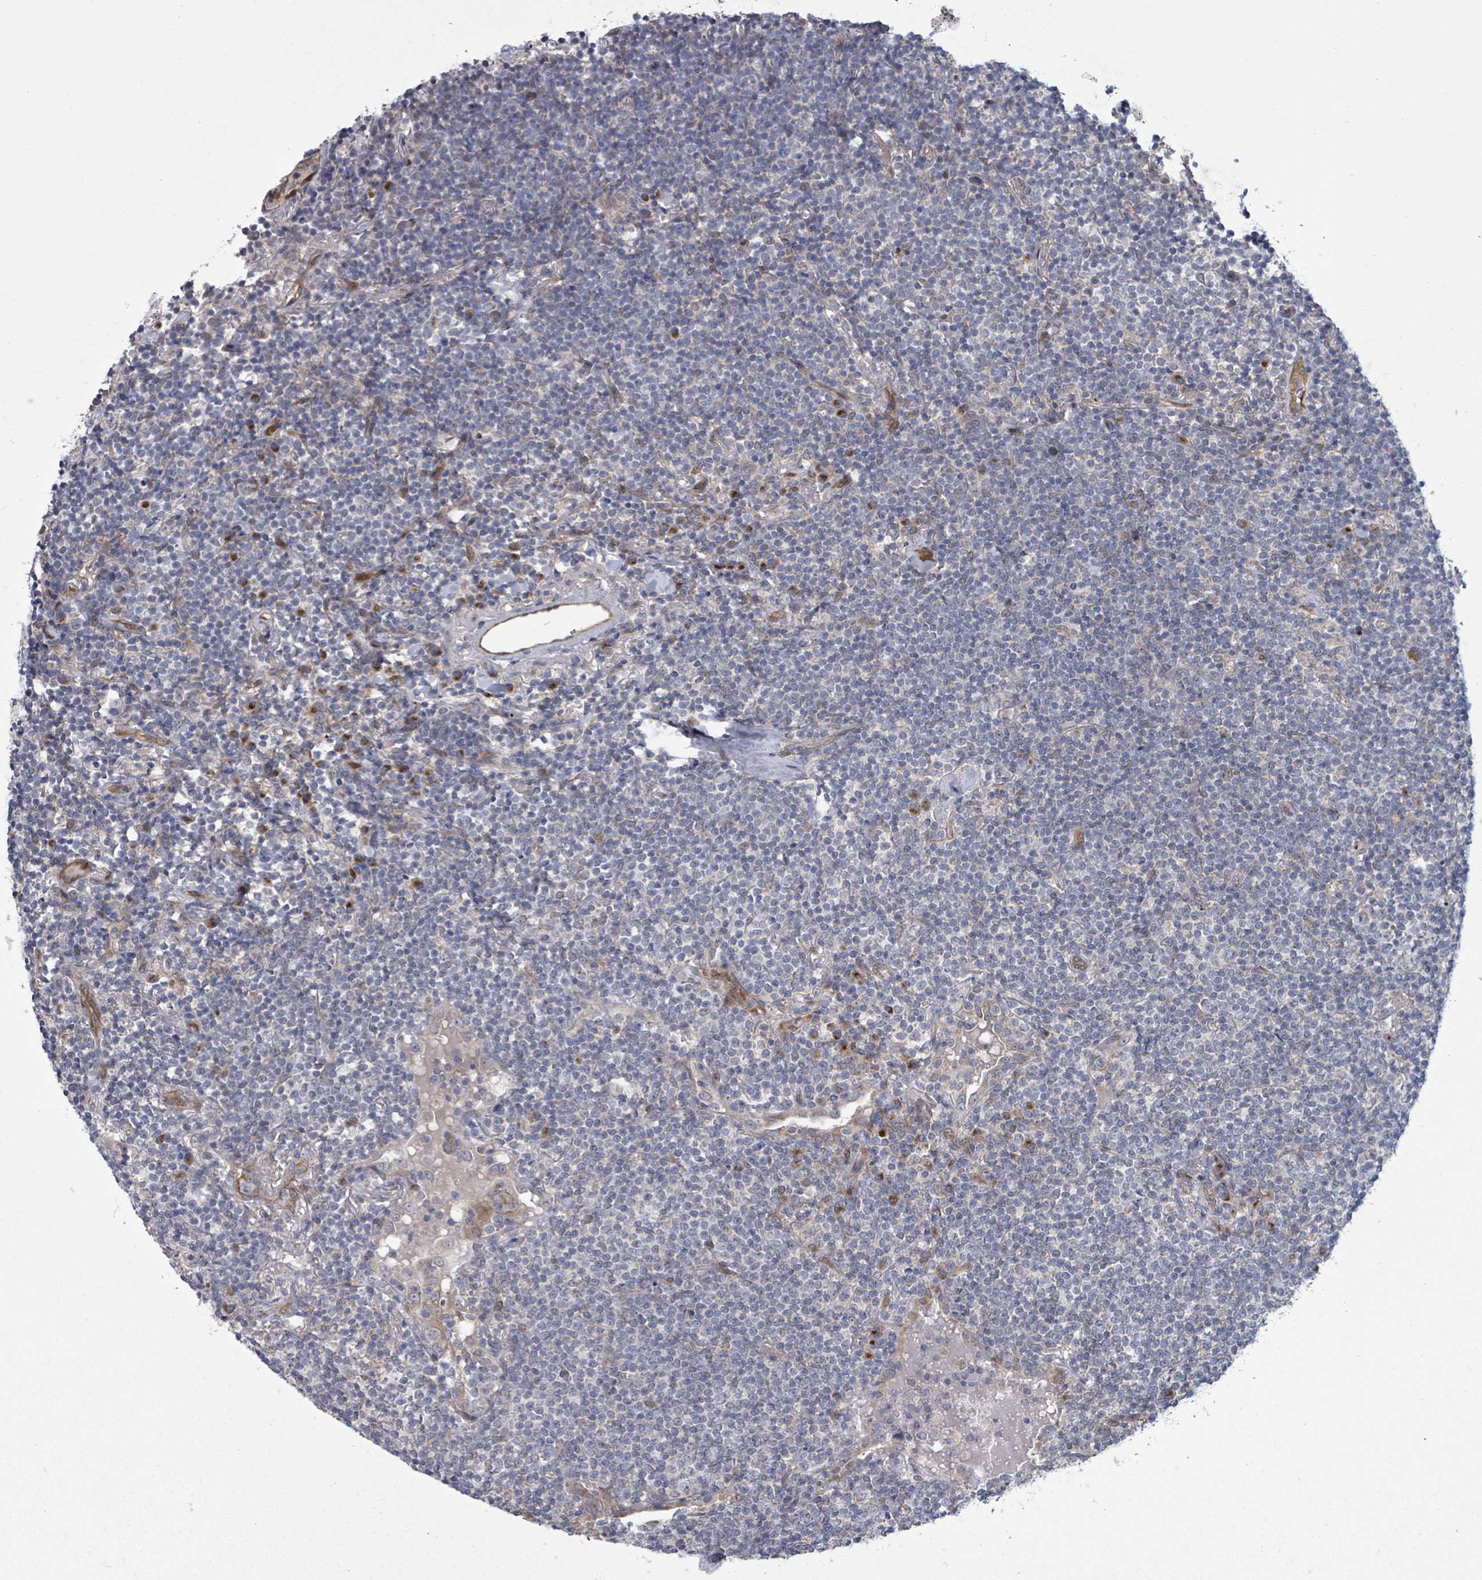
{"staining": {"intensity": "negative", "quantity": "none", "location": "none"}, "tissue": "lymphoma", "cell_type": "Tumor cells", "image_type": "cancer", "snomed": [{"axis": "morphology", "description": "Malignant lymphoma, non-Hodgkin's type, Low grade"}, {"axis": "topography", "description": "Lung"}], "caption": "A high-resolution image shows IHC staining of low-grade malignant lymphoma, non-Hodgkin's type, which shows no significant expression in tumor cells.", "gene": "FKBP1A", "patient": {"sex": "female", "age": 71}}